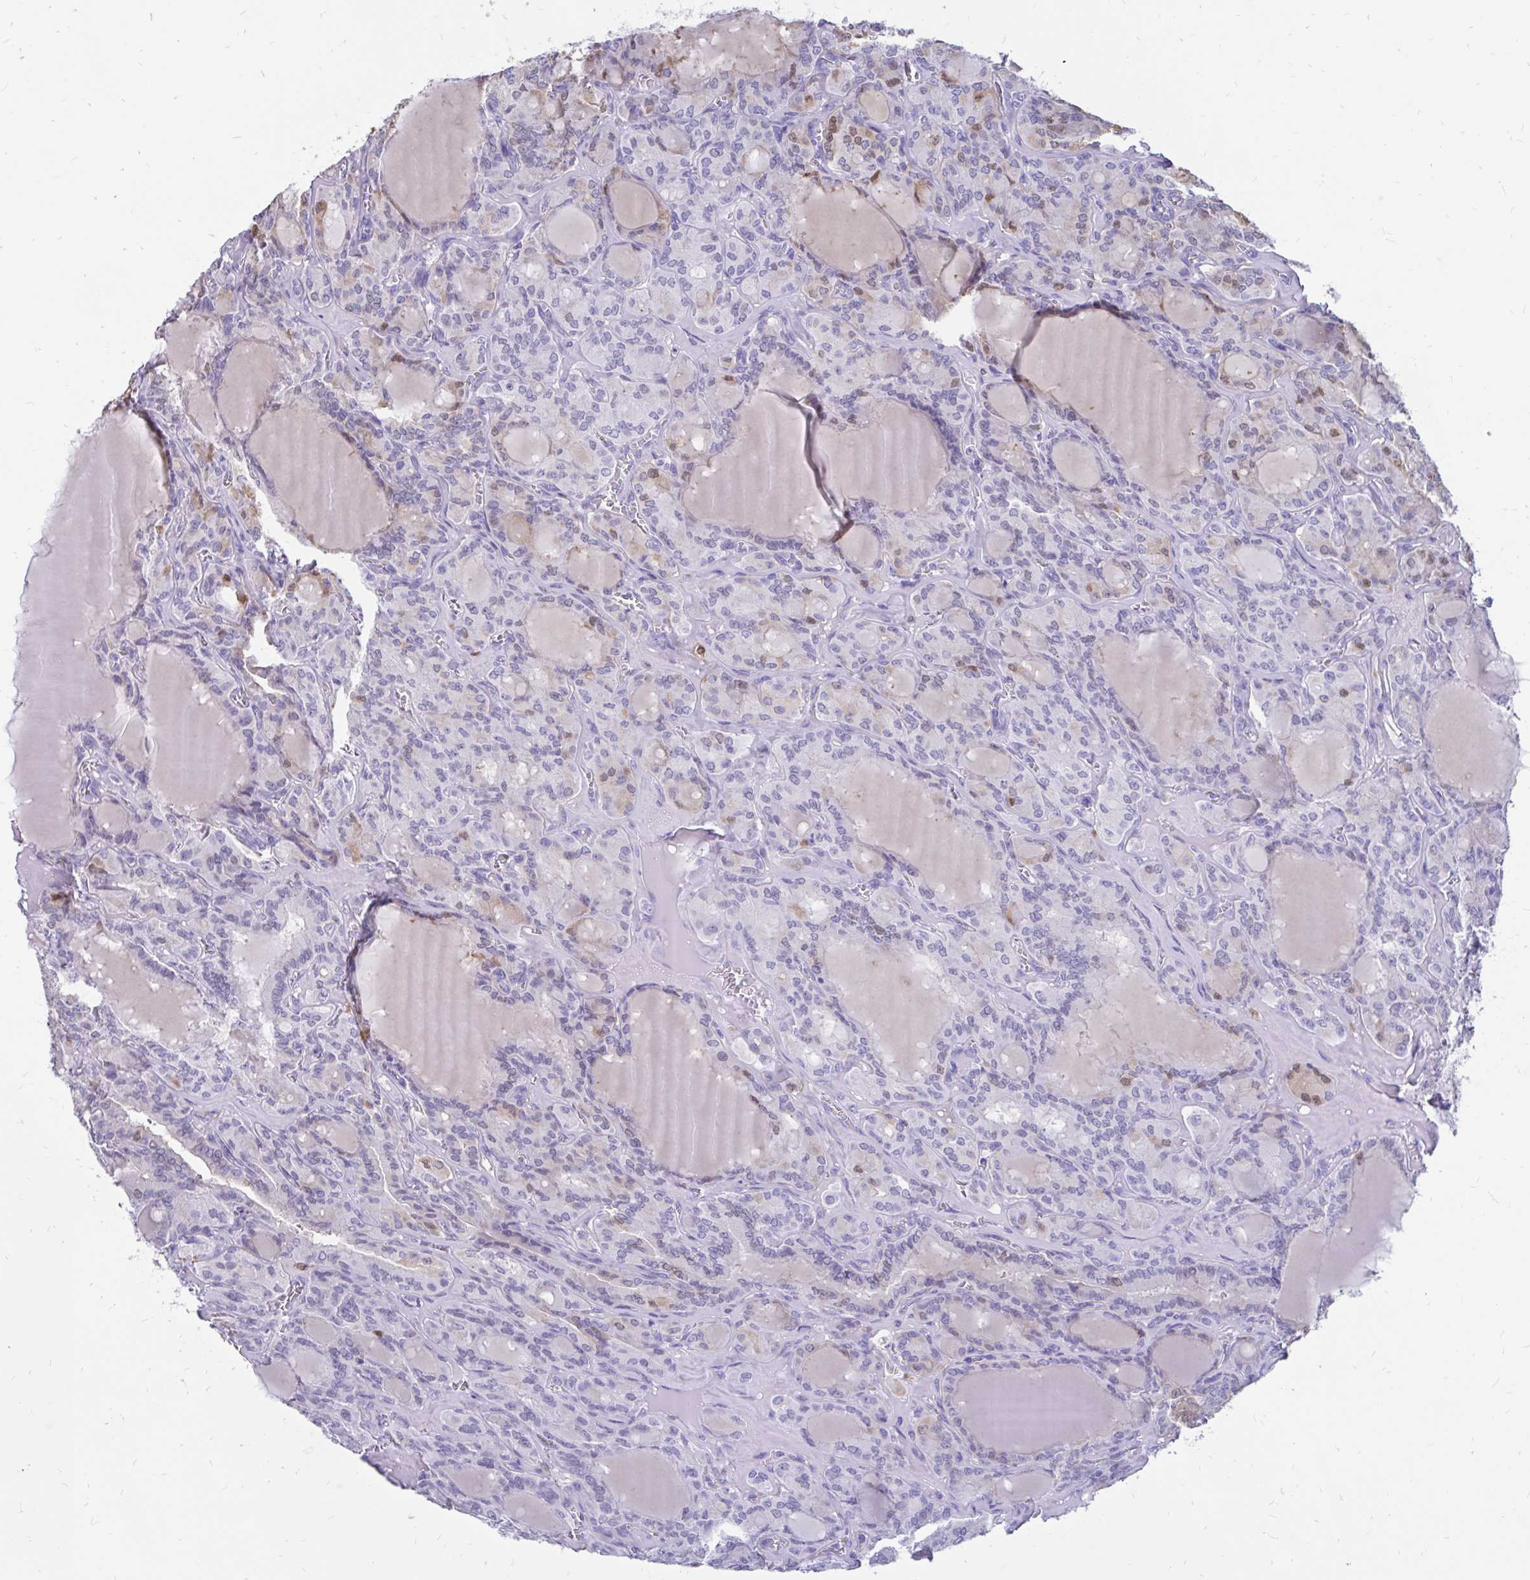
{"staining": {"intensity": "weak", "quantity": "<25%", "location": "cytoplasmic/membranous,nuclear"}, "tissue": "thyroid cancer", "cell_type": "Tumor cells", "image_type": "cancer", "snomed": [{"axis": "morphology", "description": "Papillary adenocarcinoma, NOS"}, {"axis": "topography", "description": "Thyroid gland"}], "caption": "A histopathology image of human thyroid papillary adenocarcinoma is negative for staining in tumor cells.", "gene": "IGSF5", "patient": {"sex": "male", "age": 87}}